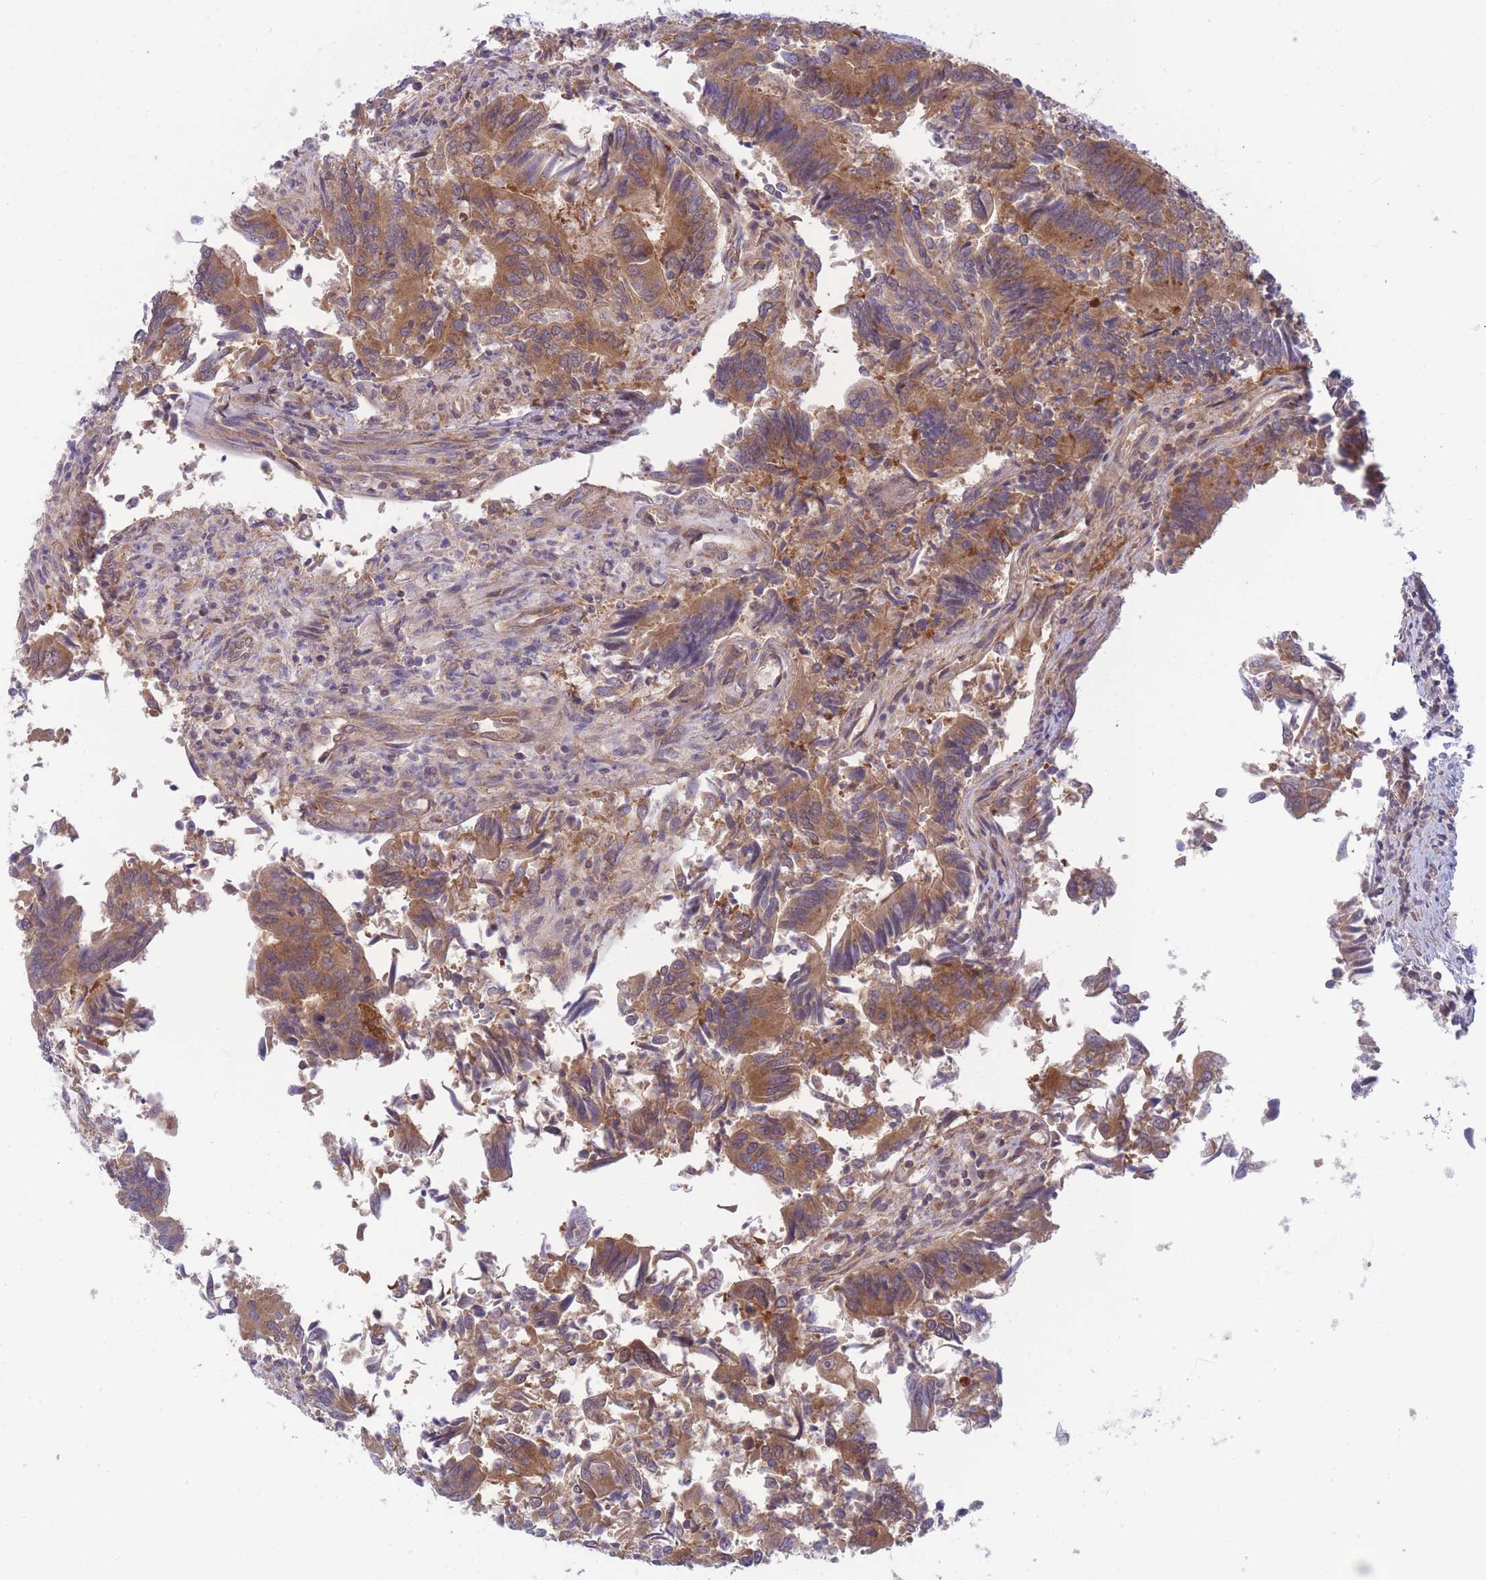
{"staining": {"intensity": "moderate", "quantity": ">75%", "location": "cytoplasmic/membranous"}, "tissue": "colorectal cancer", "cell_type": "Tumor cells", "image_type": "cancer", "snomed": [{"axis": "morphology", "description": "Adenocarcinoma, NOS"}, {"axis": "topography", "description": "Colon"}], "caption": "Protein expression analysis of human adenocarcinoma (colorectal) reveals moderate cytoplasmic/membranous positivity in approximately >75% of tumor cells. (Stains: DAB (3,3'-diaminobenzidine) in brown, nuclei in blue, Microscopy: brightfield microscopy at high magnification).", "gene": "PFDN6", "patient": {"sex": "female", "age": 67}}